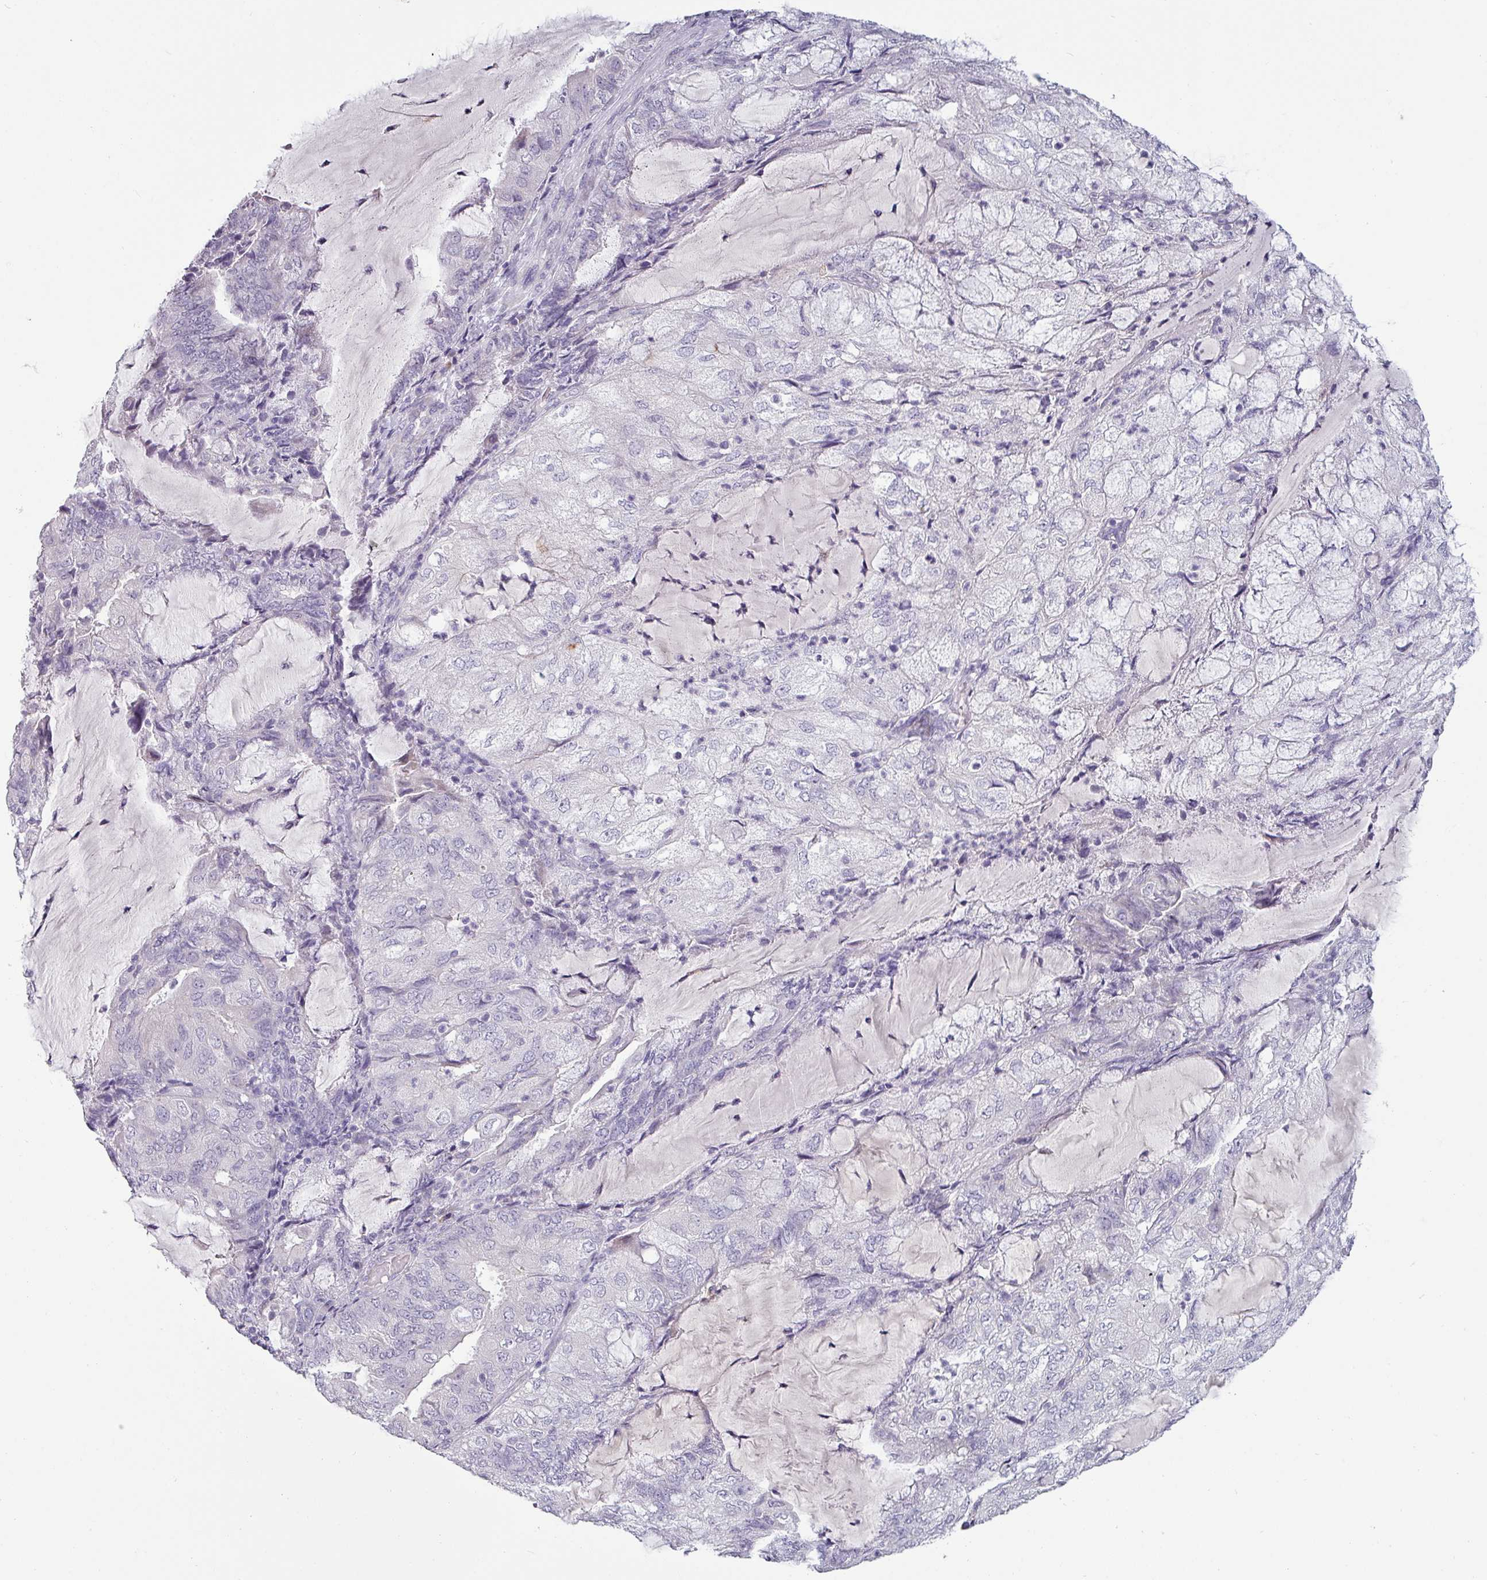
{"staining": {"intensity": "negative", "quantity": "none", "location": "none"}, "tissue": "endometrial cancer", "cell_type": "Tumor cells", "image_type": "cancer", "snomed": [{"axis": "morphology", "description": "Adenocarcinoma, NOS"}, {"axis": "topography", "description": "Endometrium"}], "caption": "There is no significant expression in tumor cells of endometrial cancer (adenocarcinoma).", "gene": "SLC26A9", "patient": {"sex": "female", "age": 81}}